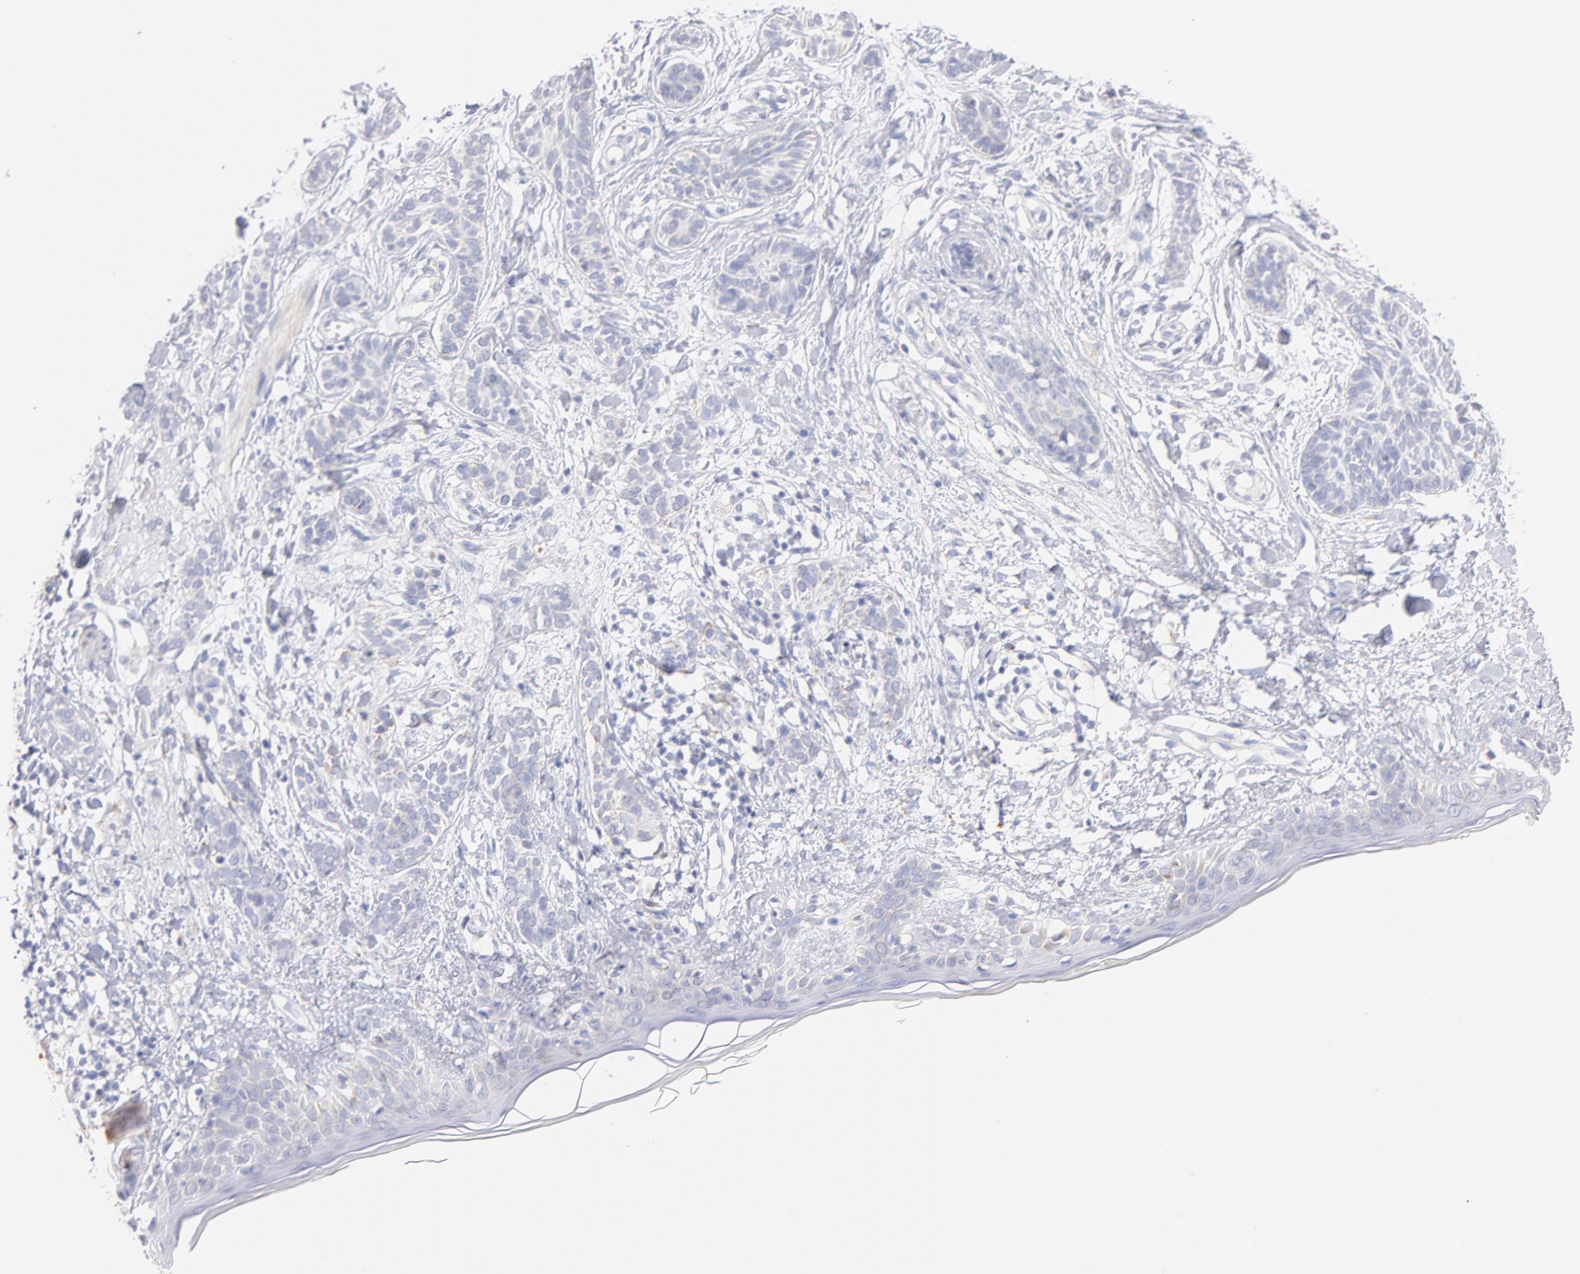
{"staining": {"intensity": "negative", "quantity": "none", "location": "none"}, "tissue": "skin cancer", "cell_type": "Tumor cells", "image_type": "cancer", "snomed": [{"axis": "morphology", "description": "Normal tissue, NOS"}, {"axis": "morphology", "description": "Basal cell carcinoma"}, {"axis": "topography", "description": "Skin"}], "caption": "An immunohistochemistry (IHC) photomicrograph of skin cancer (basal cell carcinoma) is shown. There is no staining in tumor cells of skin cancer (basal cell carcinoma).", "gene": "AIFM1", "patient": {"sex": "male", "age": 63}}